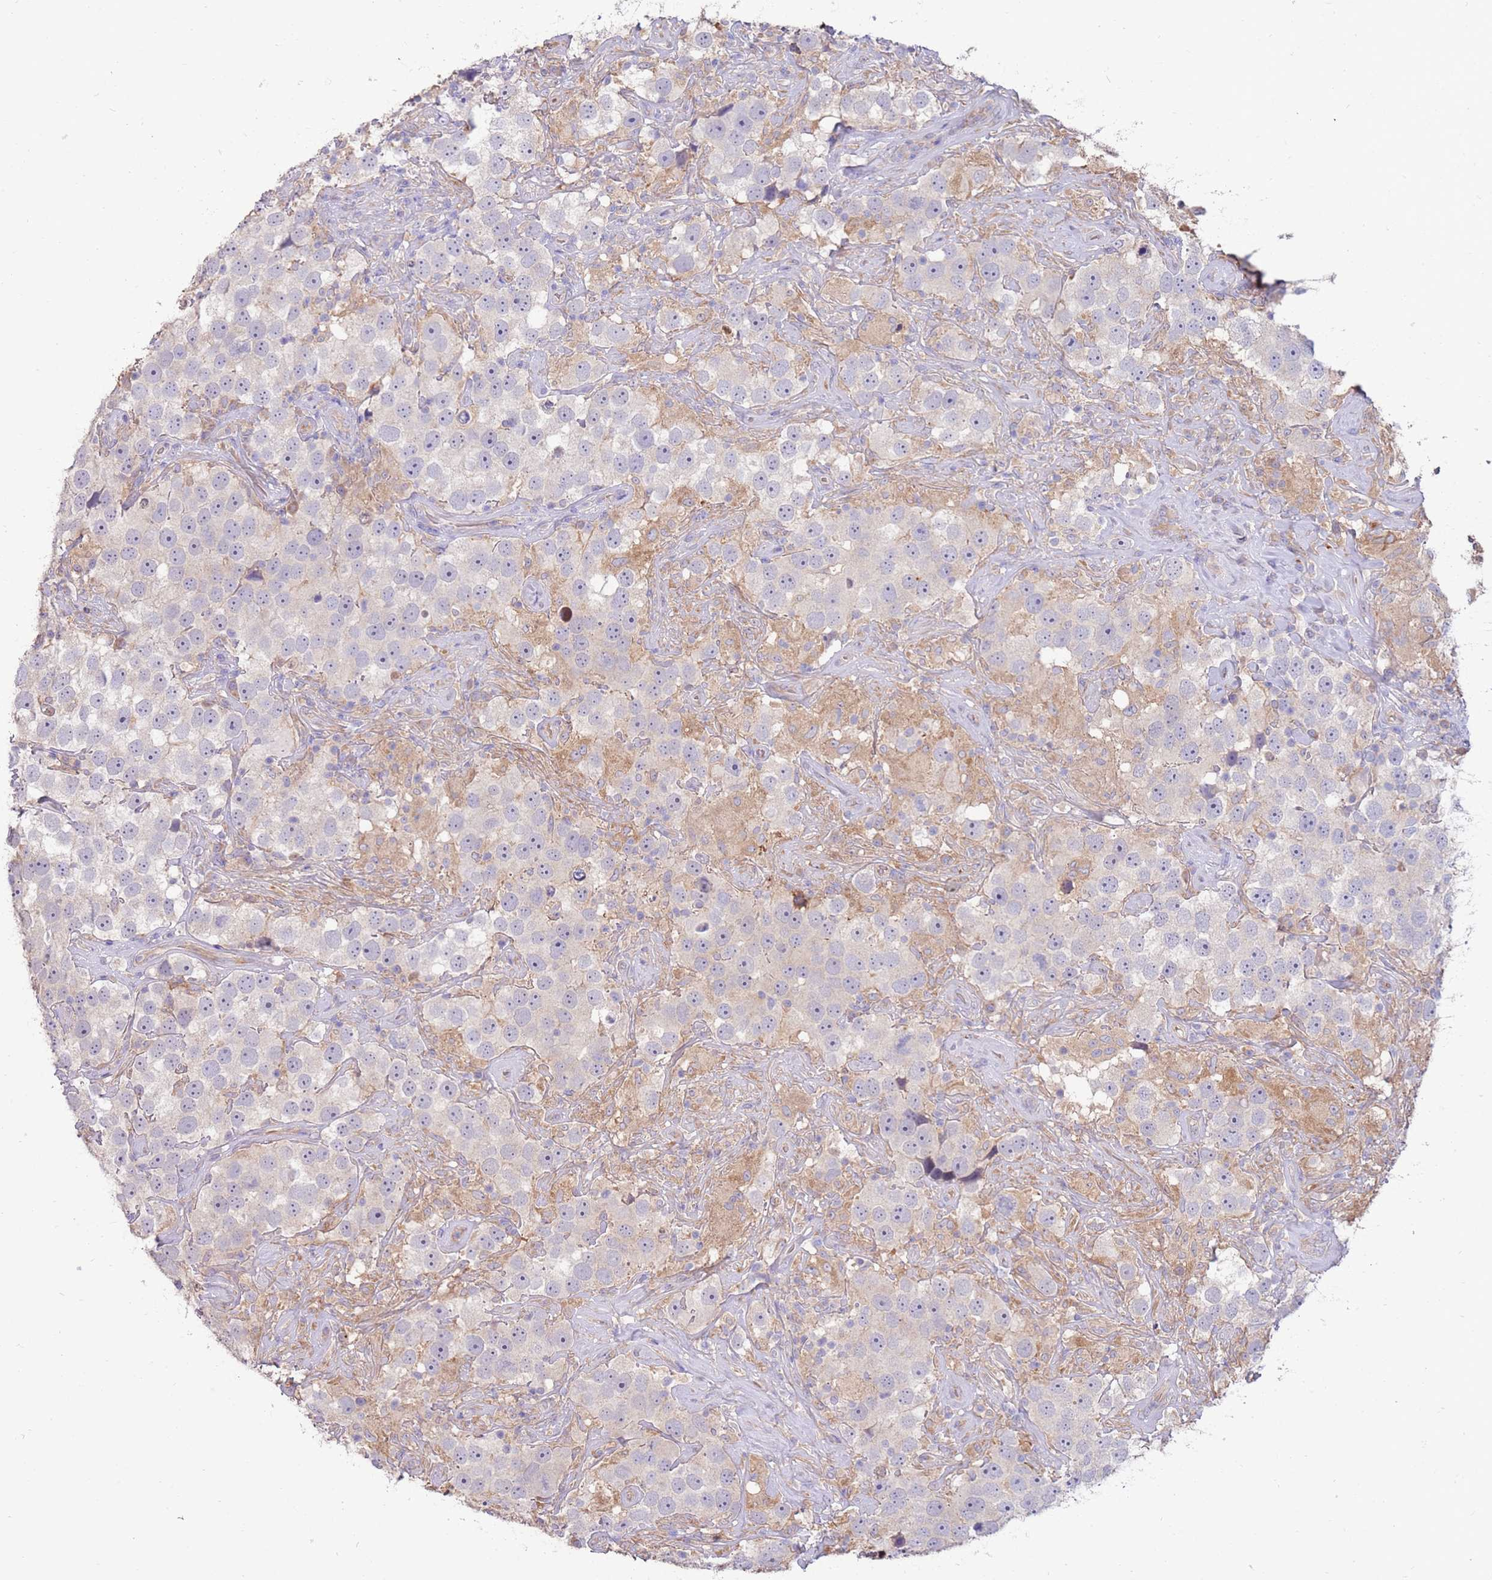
{"staining": {"intensity": "negative", "quantity": "none", "location": "none"}, "tissue": "testis cancer", "cell_type": "Tumor cells", "image_type": "cancer", "snomed": [{"axis": "morphology", "description": "Seminoma, NOS"}, {"axis": "topography", "description": "Testis"}], "caption": "DAB (3,3'-diaminobenzidine) immunohistochemical staining of testis seminoma demonstrates no significant positivity in tumor cells.", "gene": "SLC44A4", "patient": {"sex": "male", "age": 49}}